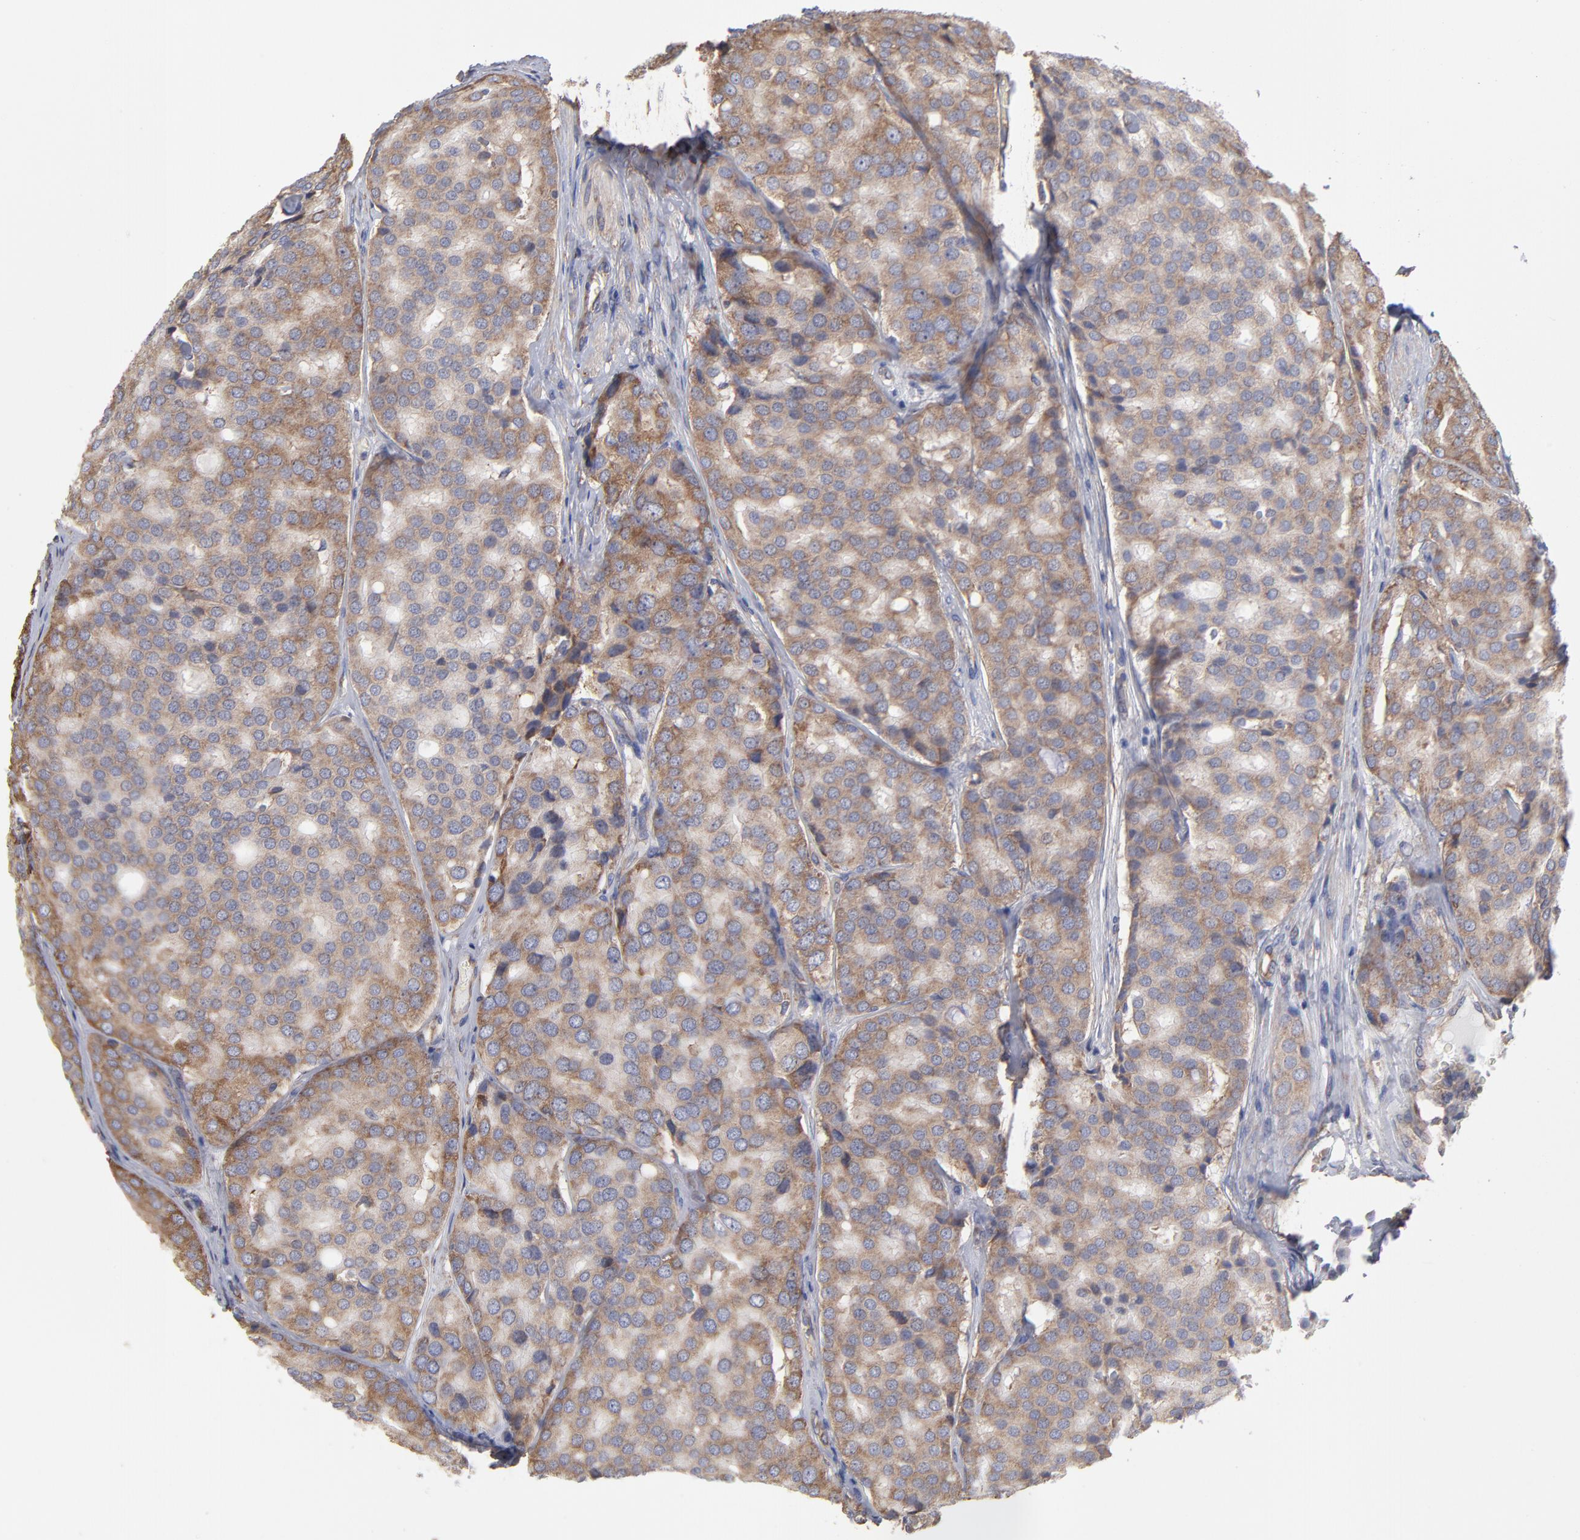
{"staining": {"intensity": "moderate", "quantity": ">75%", "location": "cytoplasmic/membranous"}, "tissue": "prostate cancer", "cell_type": "Tumor cells", "image_type": "cancer", "snomed": [{"axis": "morphology", "description": "Adenocarcinoma, High grade"}, {"axis": "topography", "description": "Prostate"}], "caption": "Prostate cancer stained for a protein (brown) displays moderate cytoplasmic/membranous positive expression in approximately >75% of tumor cells.", "gene": "RPL3", "patient": {"sex": "male", "age": 64}}